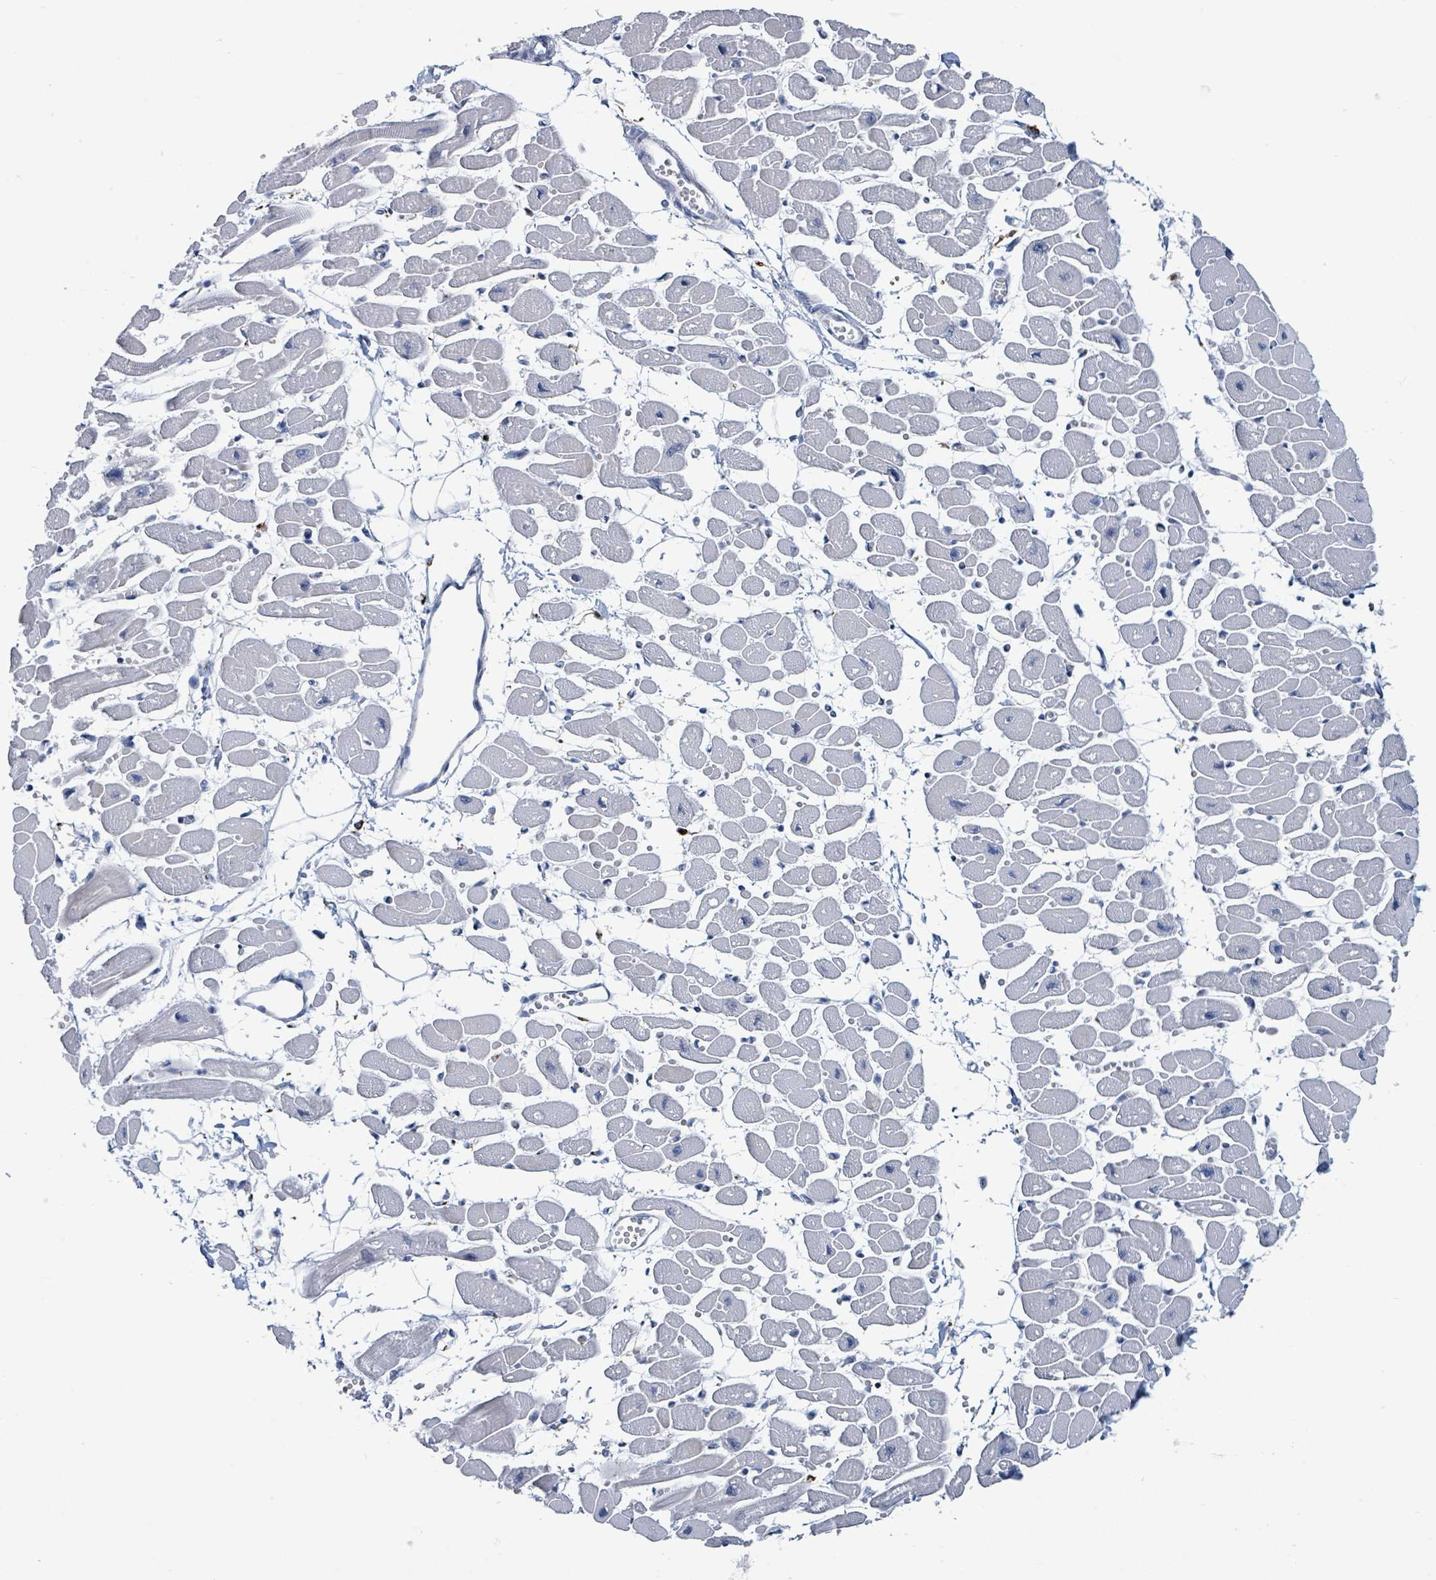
{"staining": {"intensity": "weak", "quantity": "<25%", "location": "nuclear"}, "tissue": "heart muscle", "cell_type": "Cardiomyocytes", "image_type": "normal", "snomed": [{"axis": "morphology", "description": "Normal tissue, NOS"}, {"axis": "topography", "description": "Heart"}], "caption": "Heart muscle was stained to show a protein in brown. There is no significant positivity in cardiomyocytes. The staining was performed using DAB to visualize the protein expression in brown, while the nuclei were stained in blue with hematoxylin (Magnification: 20x).", "gene": "DCAF5", "patient": {"sex": "female", "age": 54}}